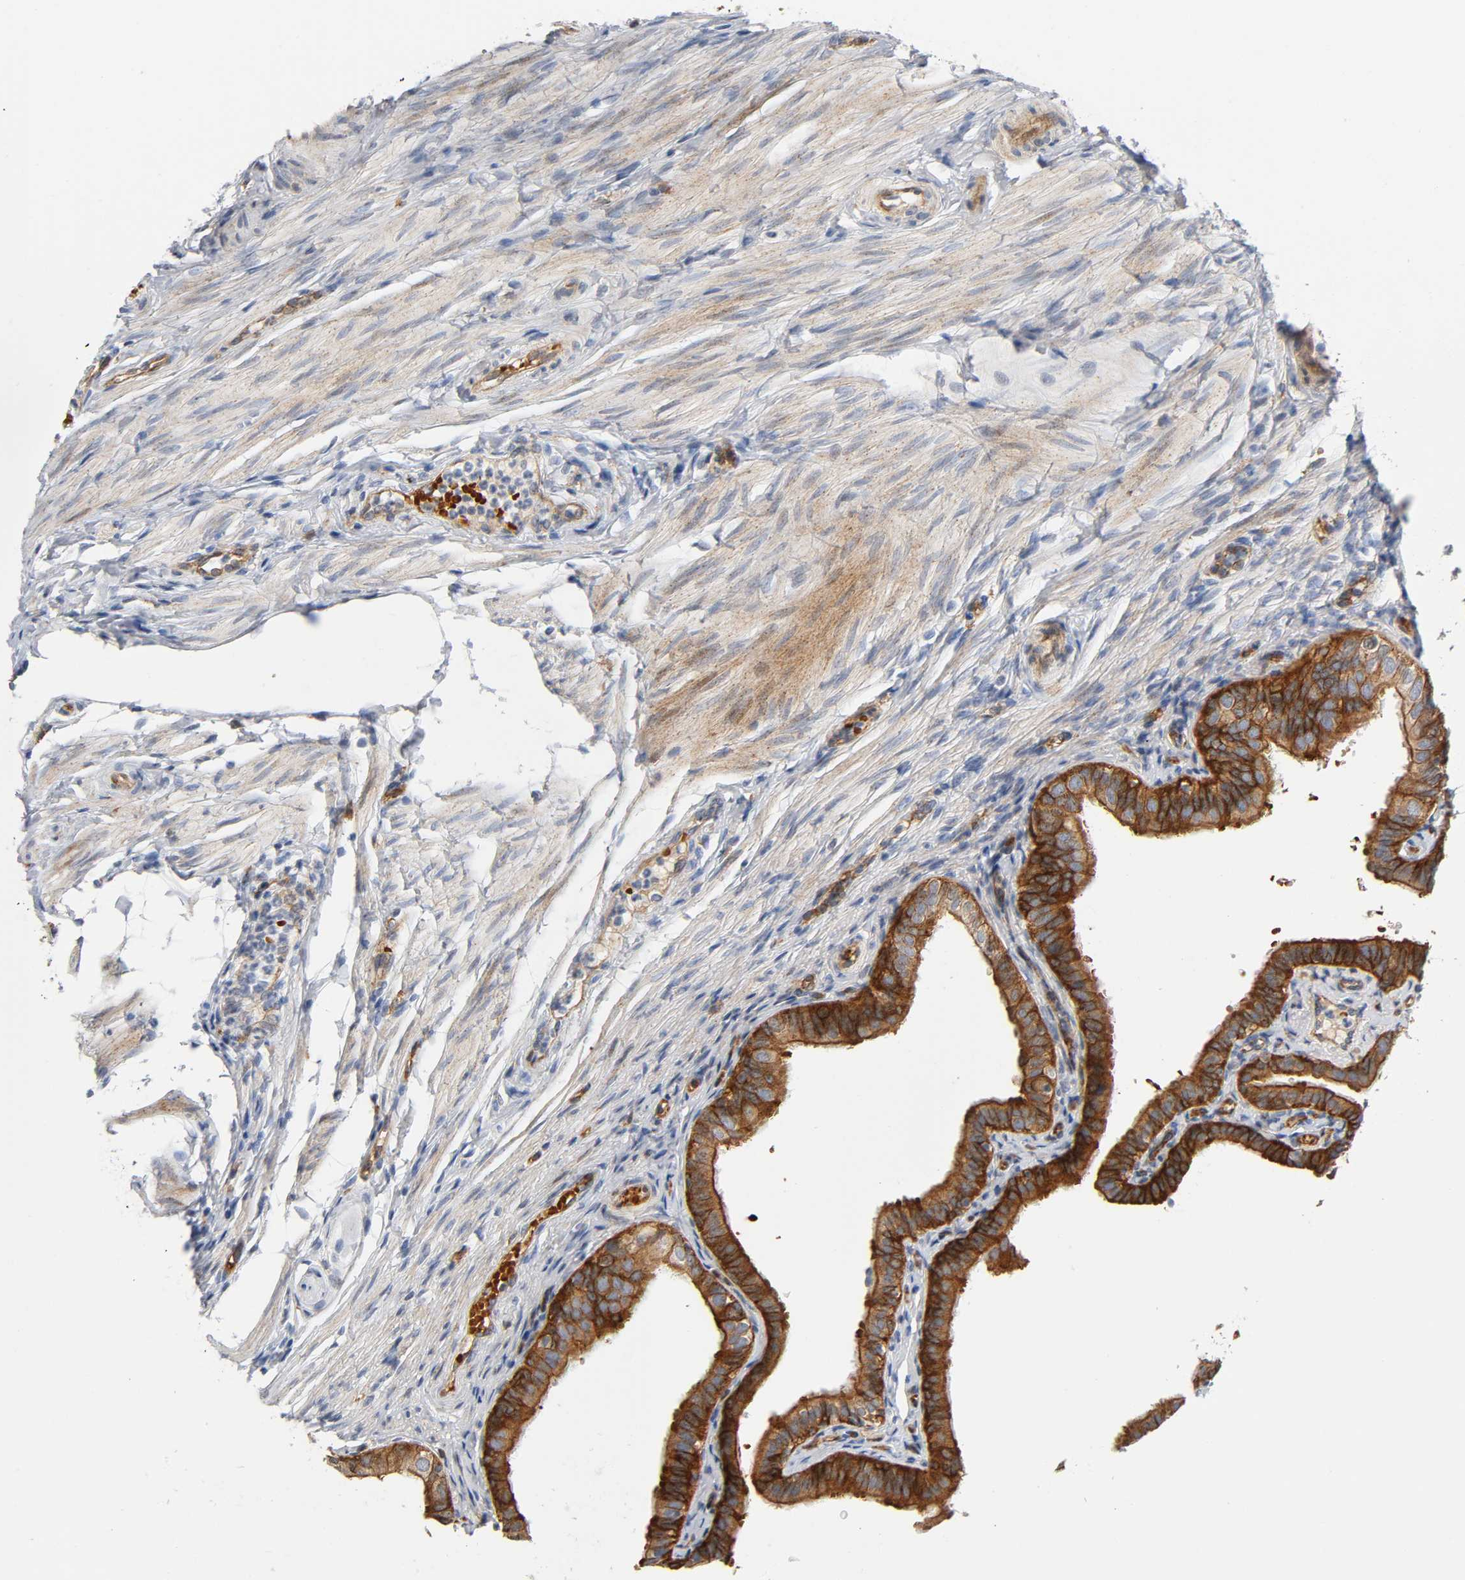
{"staining": {"intensity": "strong", "quantity": ">75%", "location": "cytoplasmic/membranous"}, "tissue": "fallopian tube", "cell_type": "Glandular cells", "image_type": "normal", "snomed": [{"axis": "morphology", "description": "Normal tissue, NOS"}, {"axis": "morphology", "description": "Dermoid, NOS"}, {"axis": "topography", "description": "Fallopian tube"}], "caption": "Immunohistochemical staining of normal human fallopian tube exhibits strong cytoplasmic/membranous protein staining in about >75% of glandular cells. The protein of interest is shown in brown color, while the nuclei are stained blue.", "gene": "CD2AP", "patient": {"sex": "female", "age": 33}}